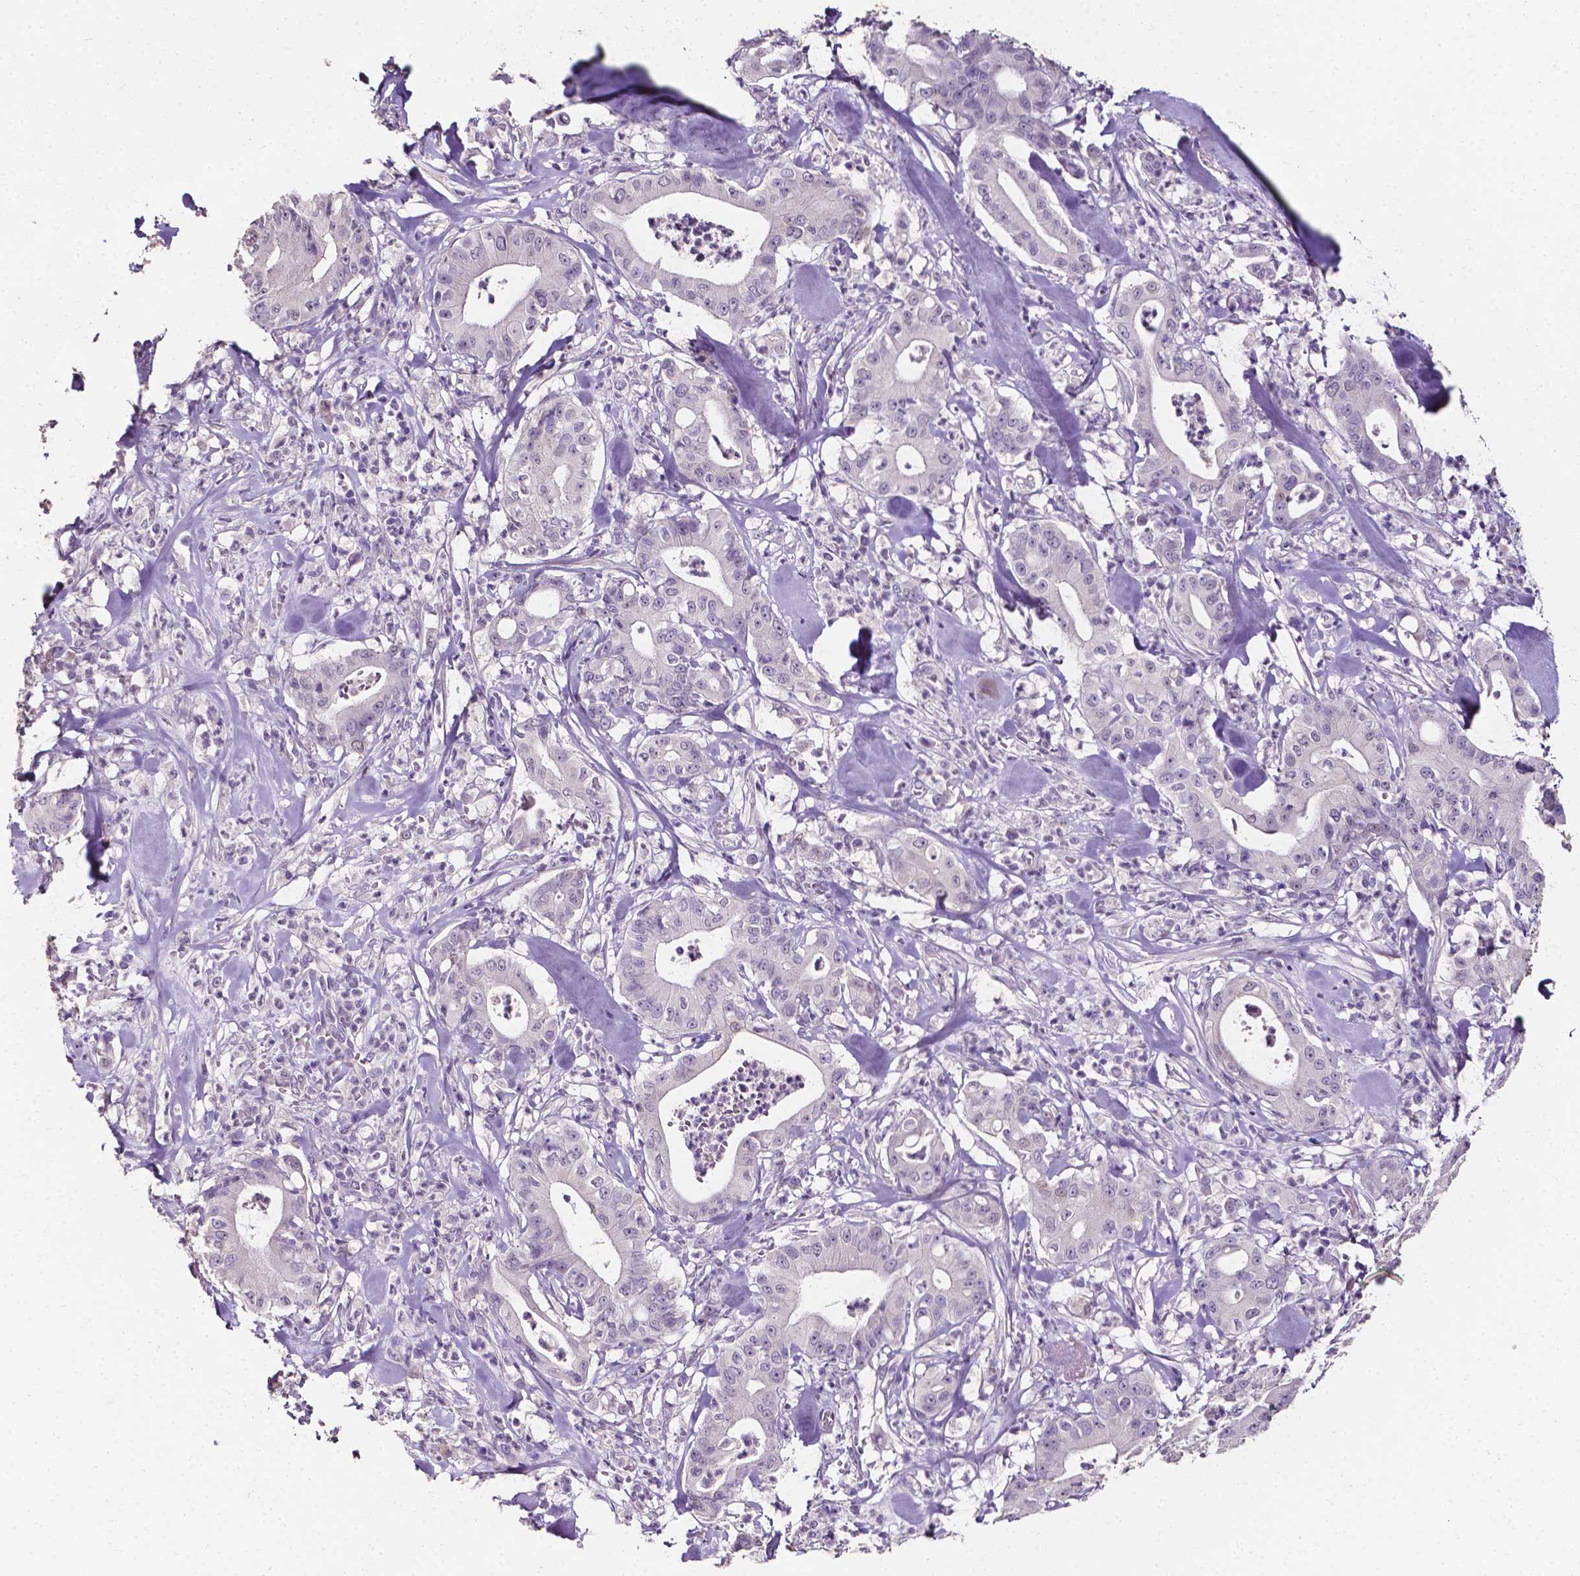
{"staining": {"intensity": "negative", "quantity": "none", "location": "none"}, "tissue": "pancreatic cancer", "cell_type": "Tumor cells", "image_type": "cancer", "snomed": [{"axis": "morphology", "description": "Adenocarcinoma, NOS"}, {"axis": "topography", "description": "Pancreas"}], "caption": "High power microscopy micrograph of an IHC photomicrograph of adenocarcinoma (pancreatic), revealing no significant positivity in tumor cells. (DAB (3,3'-diaminobenzidine) immunohistochemistry (IHC) with hematoxylin counter stain).", "gene": "PSAT1", "patient": {"sex": "male", "age": 71}}